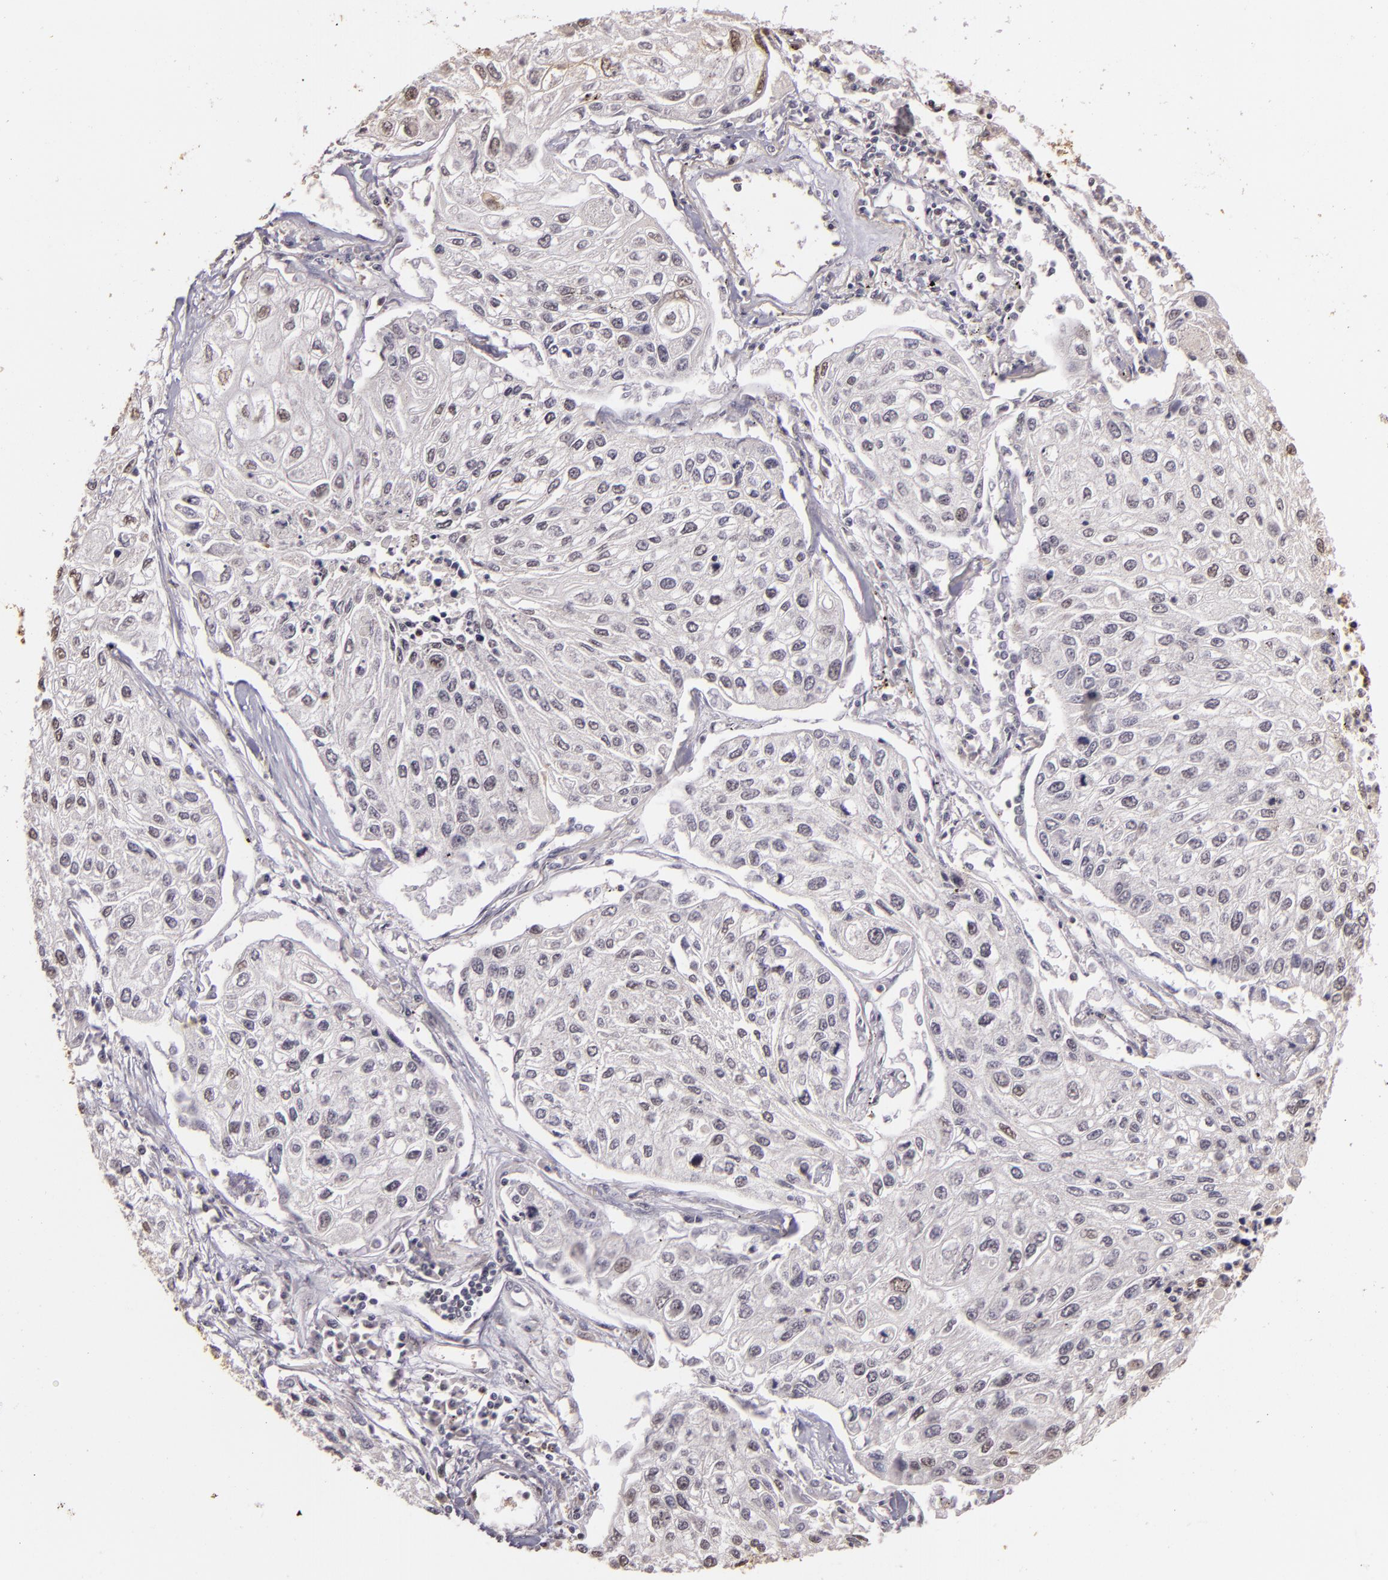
{"staining": {"intensity": "negative", "quantity": "none", "location": "none"}, "tissue": "lung cancer", "cell_type": "Tumor cells", "image_type": "cancer", "snomed": [{"axis": "morphology", "description": "Squamous cell carcinoma, NOS"}, {"axis": "topography", "description": "Lung"}], "caption": "There is no significant expression in tumor cells of squamous cell carcinoma (lung).", "gene": "ARPC2", "patient": {"sex": "male", "age": 75}}